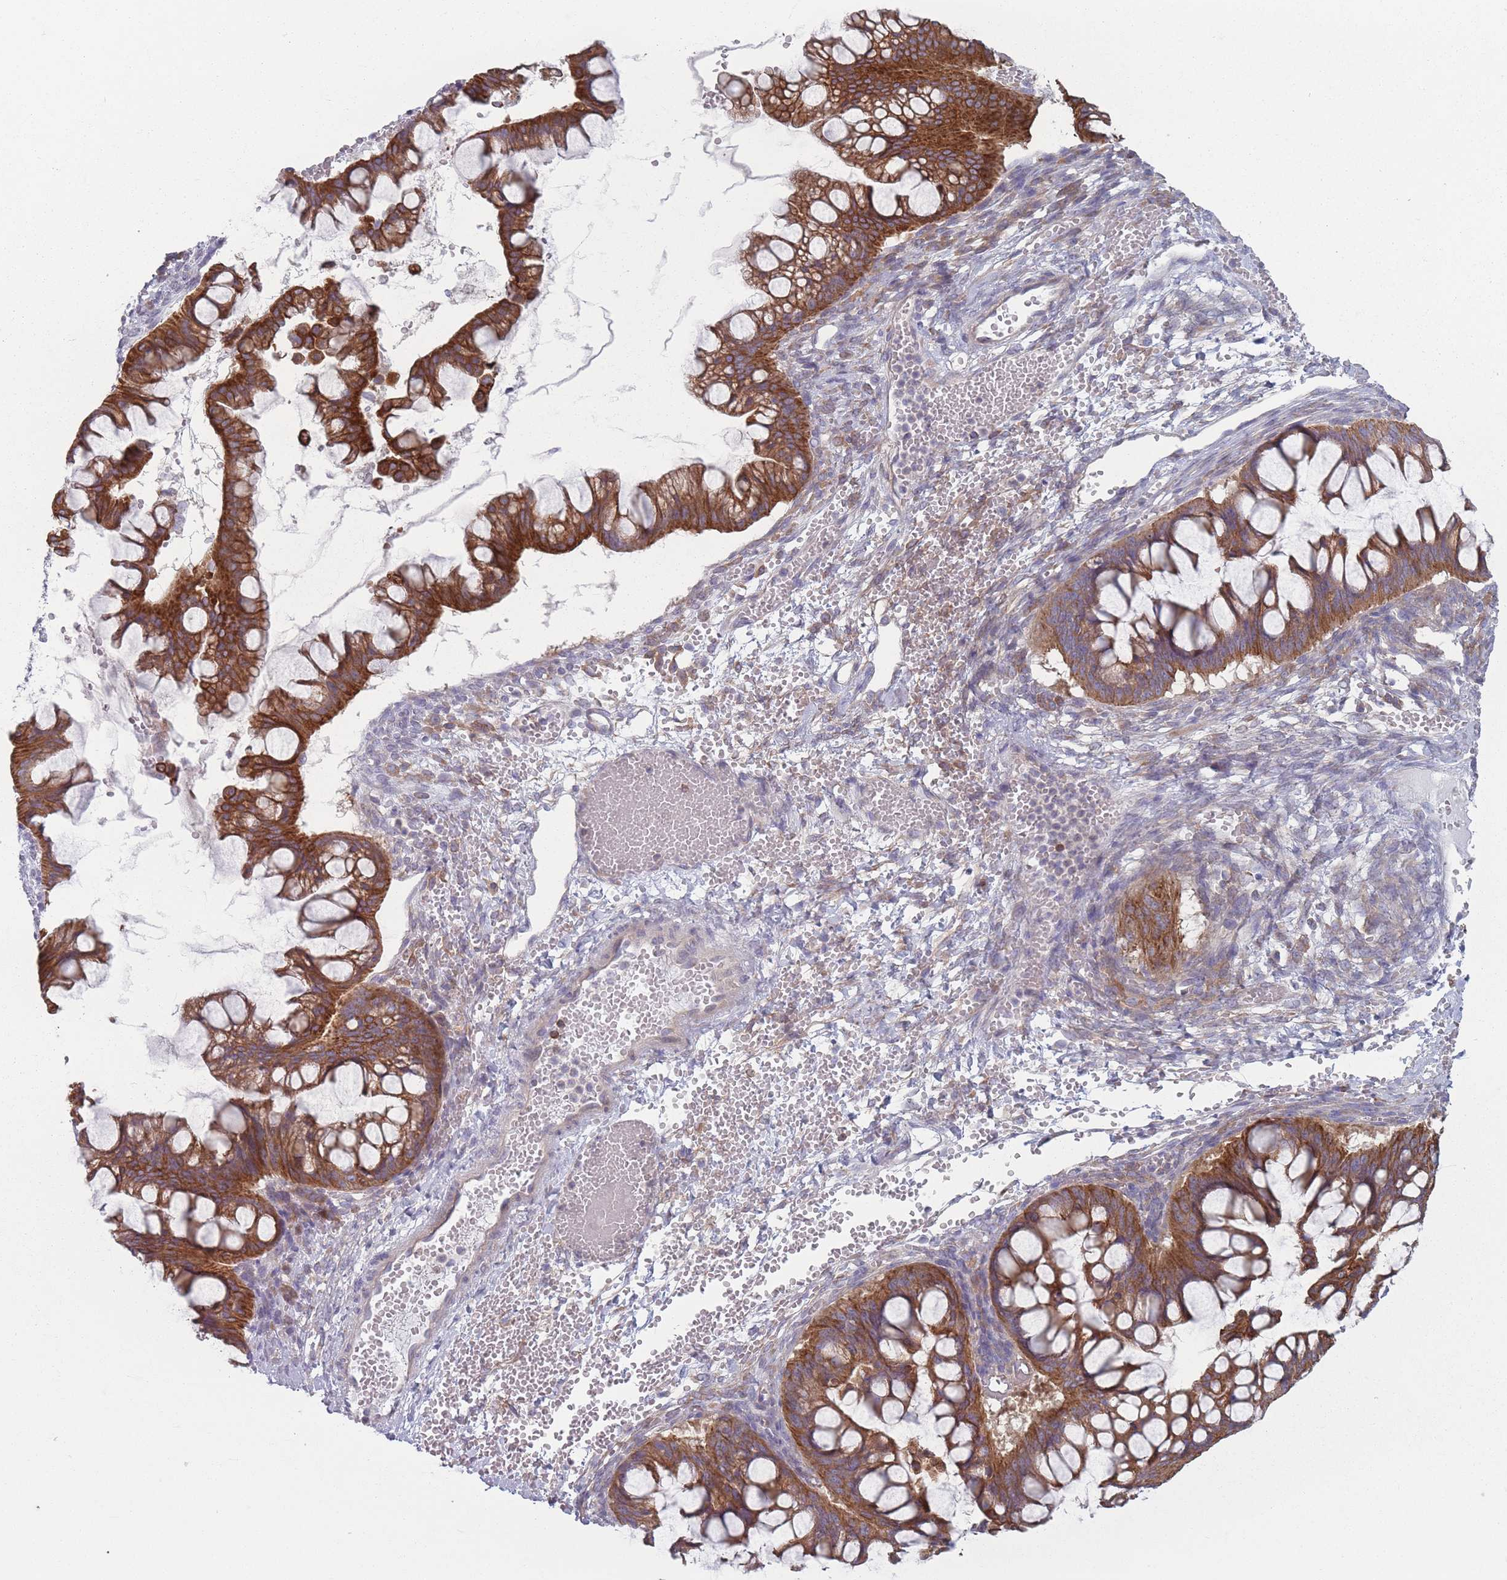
{"staining": {"intensity": "strong", "quantity": ">75%", "location": "cytoplasmic/membranous"}, "tissue": "ovarian cancer", "cell_type": "Tumor cells", "image_type": "cancer", "snomed": [{"axis": "morphology", "description": "Cystadenocarcinoma, mucinous, NOS"}, {"axis": "topography", "description": "Ovary"}], "caption": "Ovarian mucinous cystadenocarcinoma was stained to show a protein in brown. There is high levels of strong cytoplasmic/membranous expression in about >75% of tumor cells. (brown staining indicates protein expression, while blue staining denotes nuclei).", "gene": "HSBP1L1", "patient": {"sex": "female", "age": 73}}